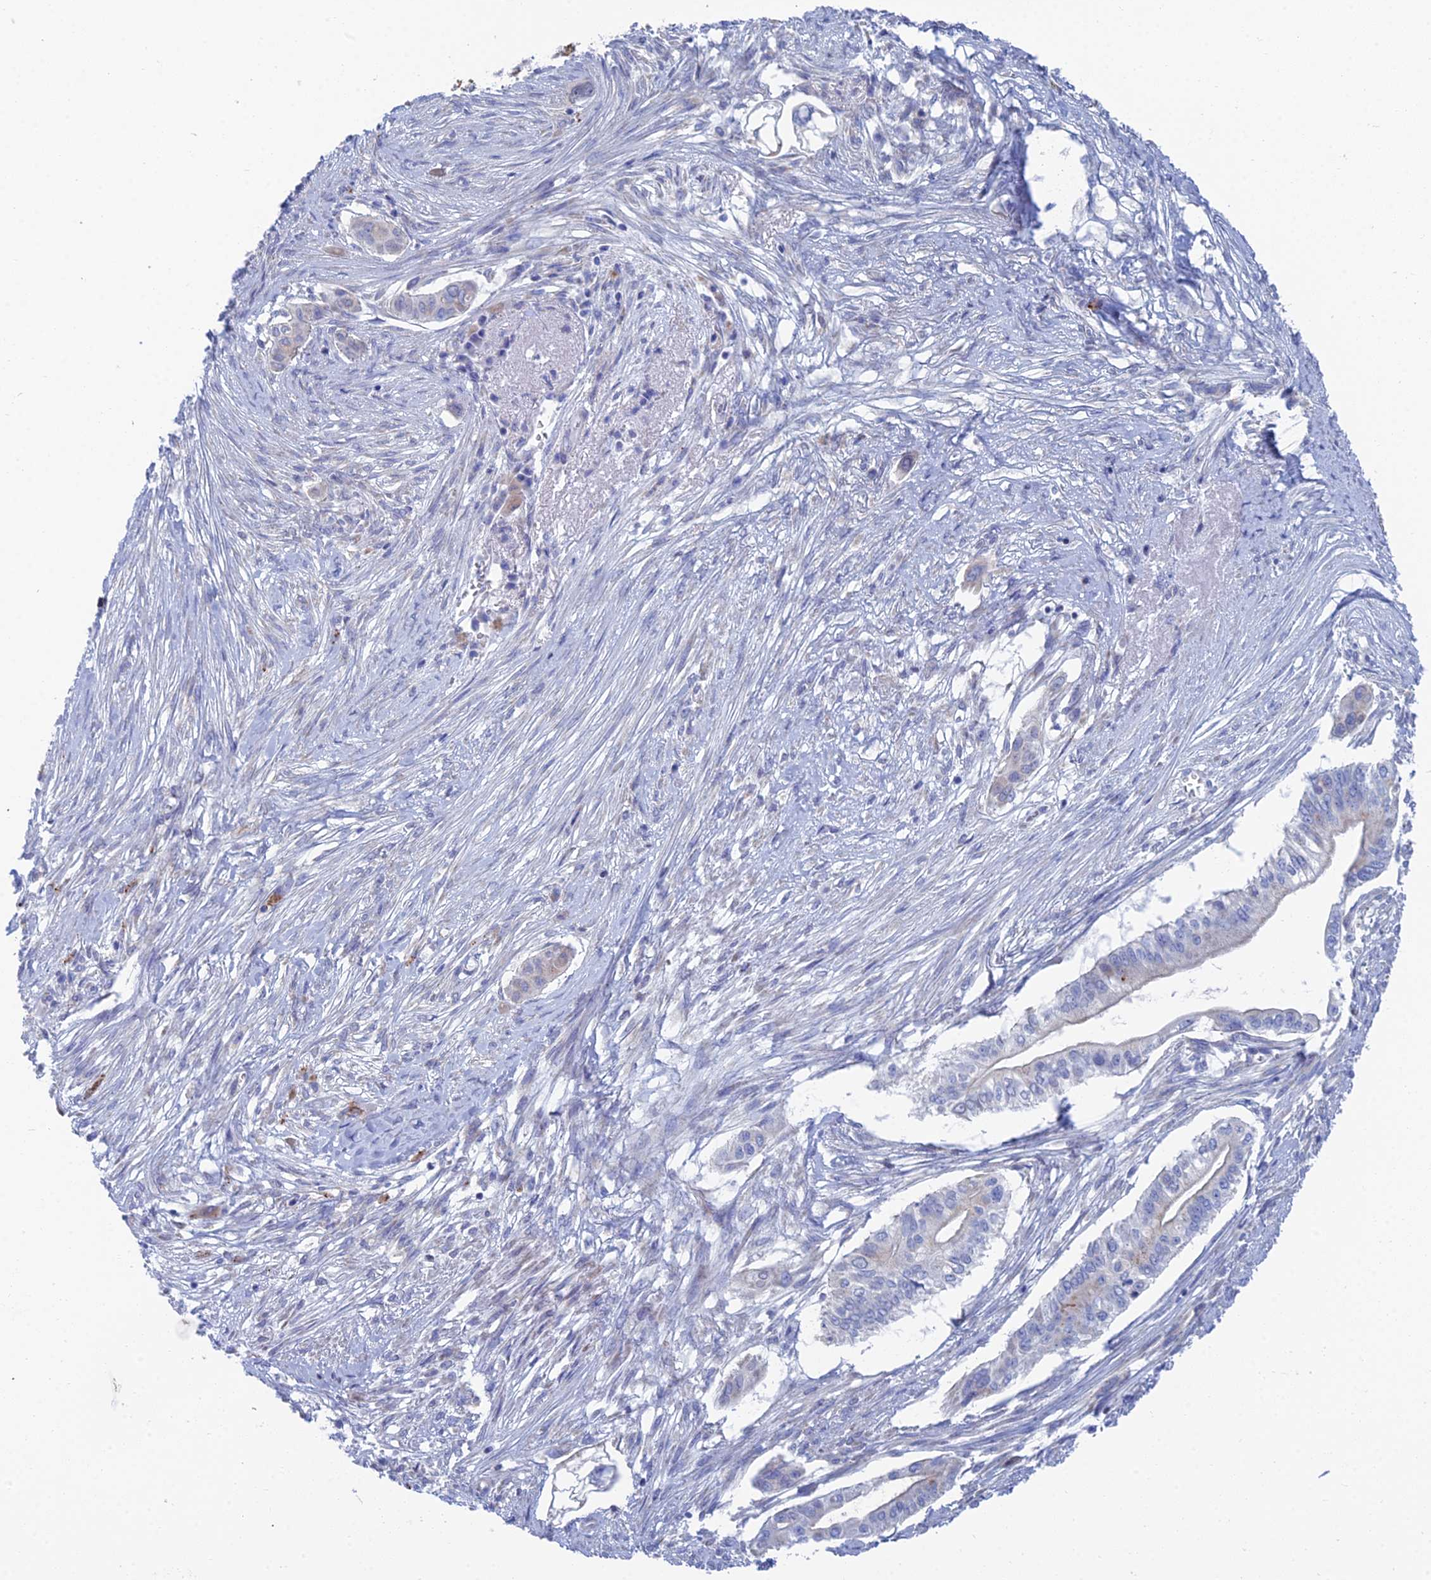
{"staining": {"intensity": "moderate", "quantity": "<25%", "location": "cytoplasmic/membranous"}, "tissue": "pancreatic cancer", "cell_type": "Tumor cells", "image_type": "cancer", "snomed": [{"axis": "morphology", "description": "Adenocarcinoma, NOS"}, {"axis": "topography", "description": "Pancreas"}], "caption": "Human adenocarcinoma (pancreatic) stained for a protein (brown) shows moderate cytoplasmic/membranous positive staining in about <25% of tumor cells.", "gene": "CFAP210", "patient": {"sex": "male", "age": 68}}